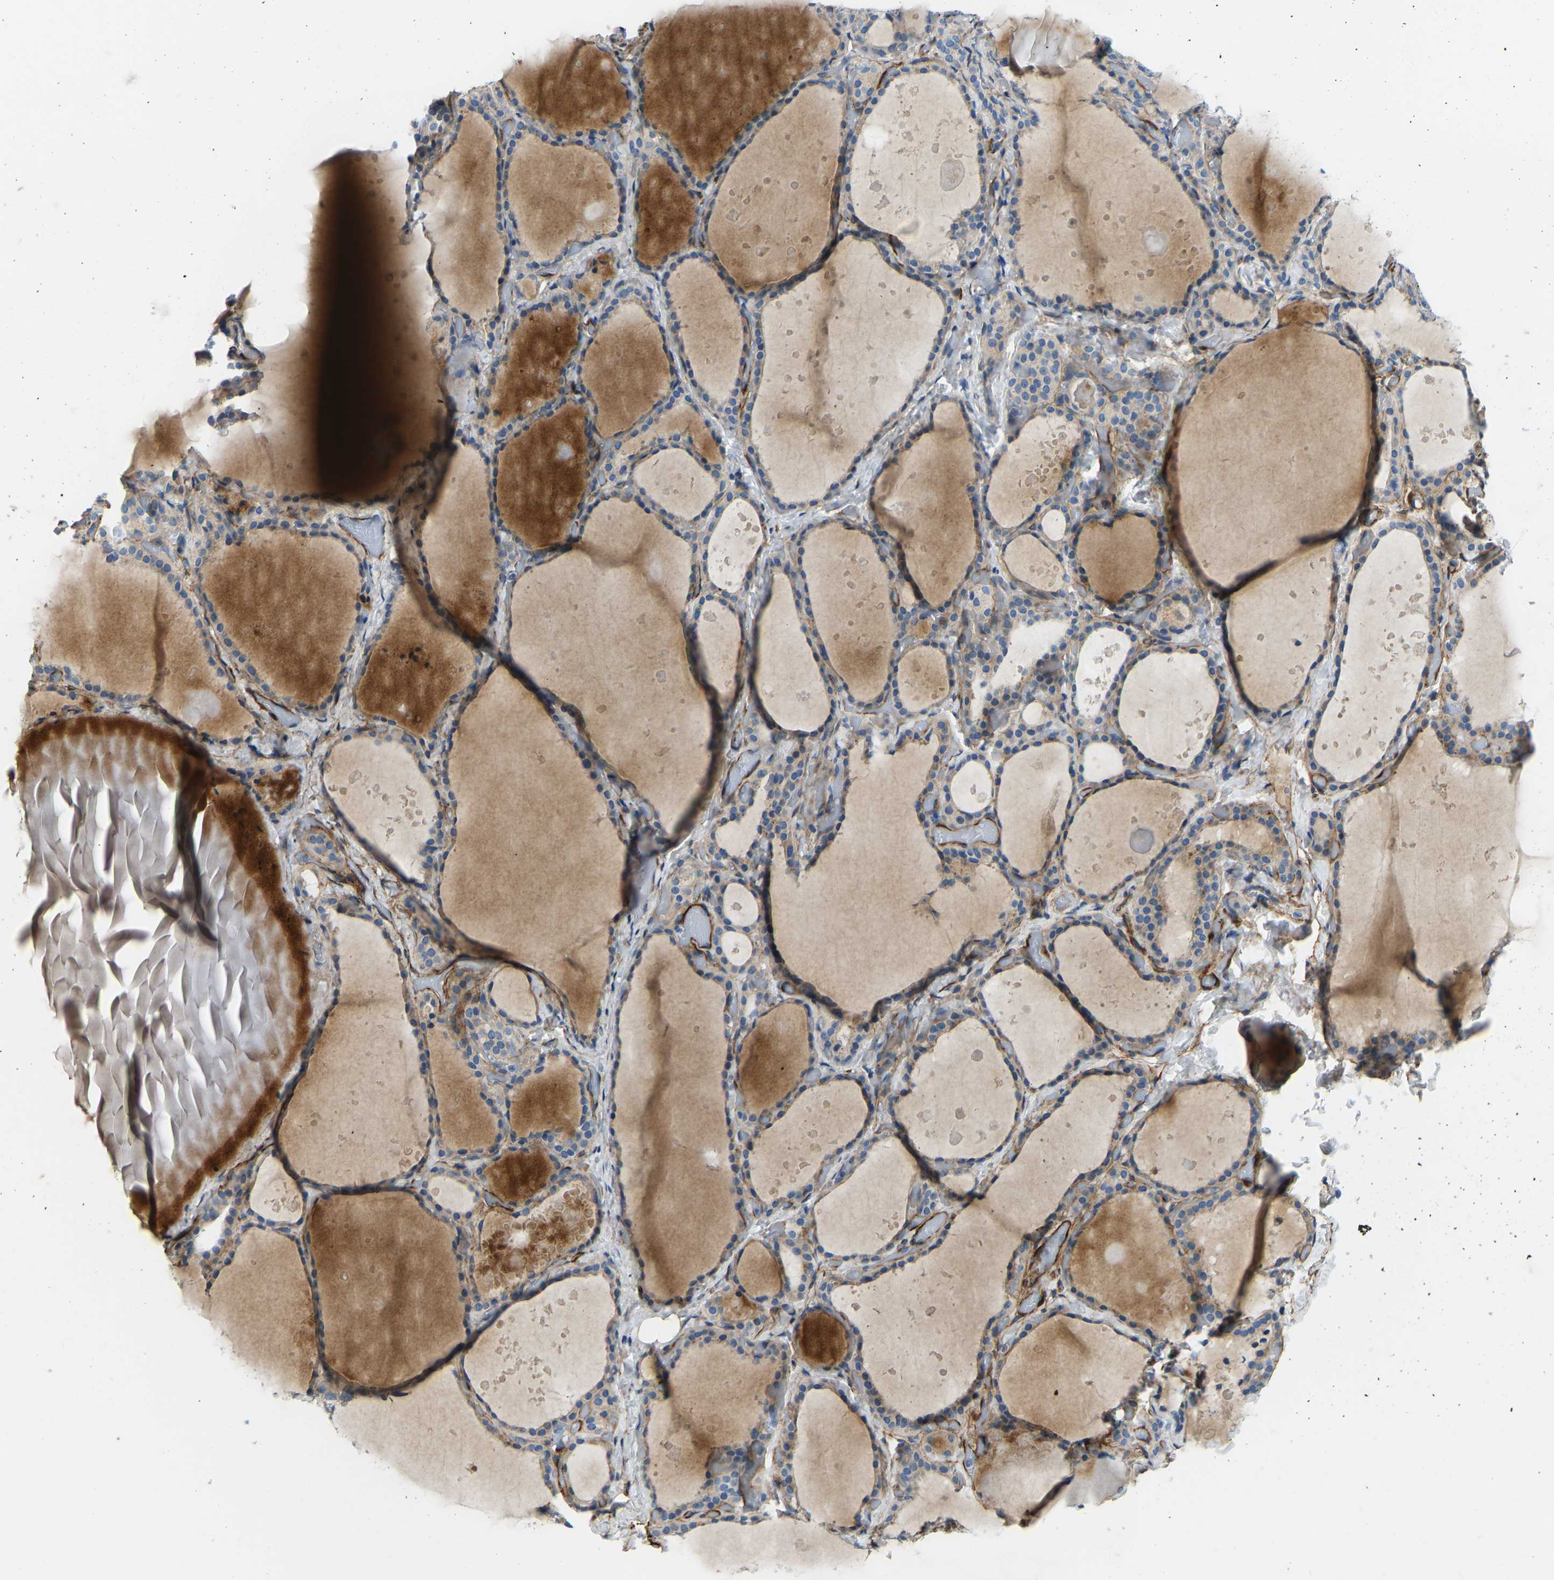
{"staining": {"intensity": "weak", "quantity": "25%-75%", "location": "cytoplasmic/membranous"}, "tissue": "thyroid gland", "cell_type": "Glandular cells", "image_type": "normal", "snomed": [{"axis": "morphology", "description": "Normal tissue, NOS"}, {"axis": "topography", "description": "Thyroid gland"}], "caption": "DAB (3,3'-diaminobenzidine) immunohistochemical staining of benign thyroid gland demonstrates weak cytoplasmic/membranous protein positivity in about 25%-75% of glandular cells.", "gene": "COL15A1", "patient": {"sex": "female", "age": 44}}